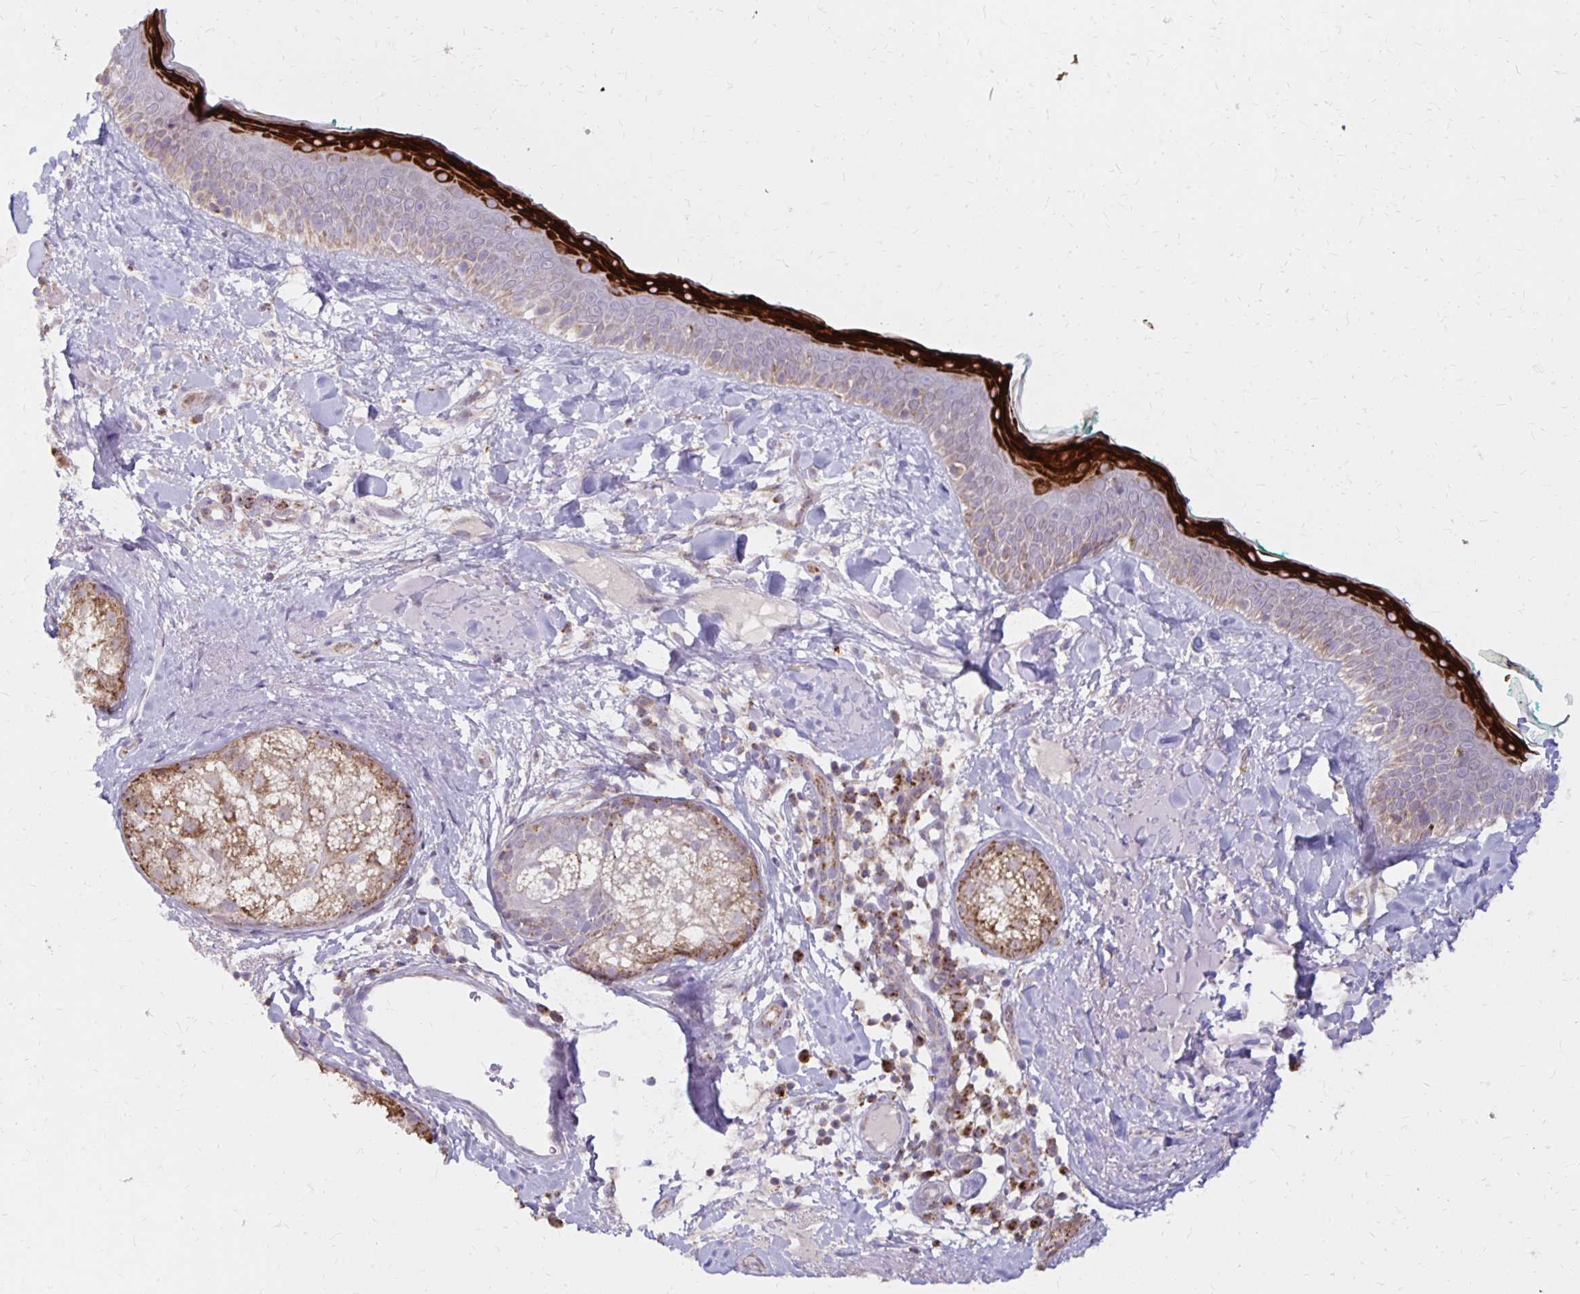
{"staining": {"intensity": "negative", "quantity": "none", "location": "none"}, "tissue": "skin", "cell_type": "Fibroblasts", "image_type": "normal", "snomed": [{"axis": "morphology", "description": "Normal tissue, NOS"}, {"axis": "topography", "description": "Skin"}], "caption": "DAB immunohistochemical staining of benign skin exhibits no significant positivity in fibroblasts. (Immunohistochemistry, brightfield microscopy, high magnification).", "gene": "IER3", "patient": {"sex": "male", "age": 73}}